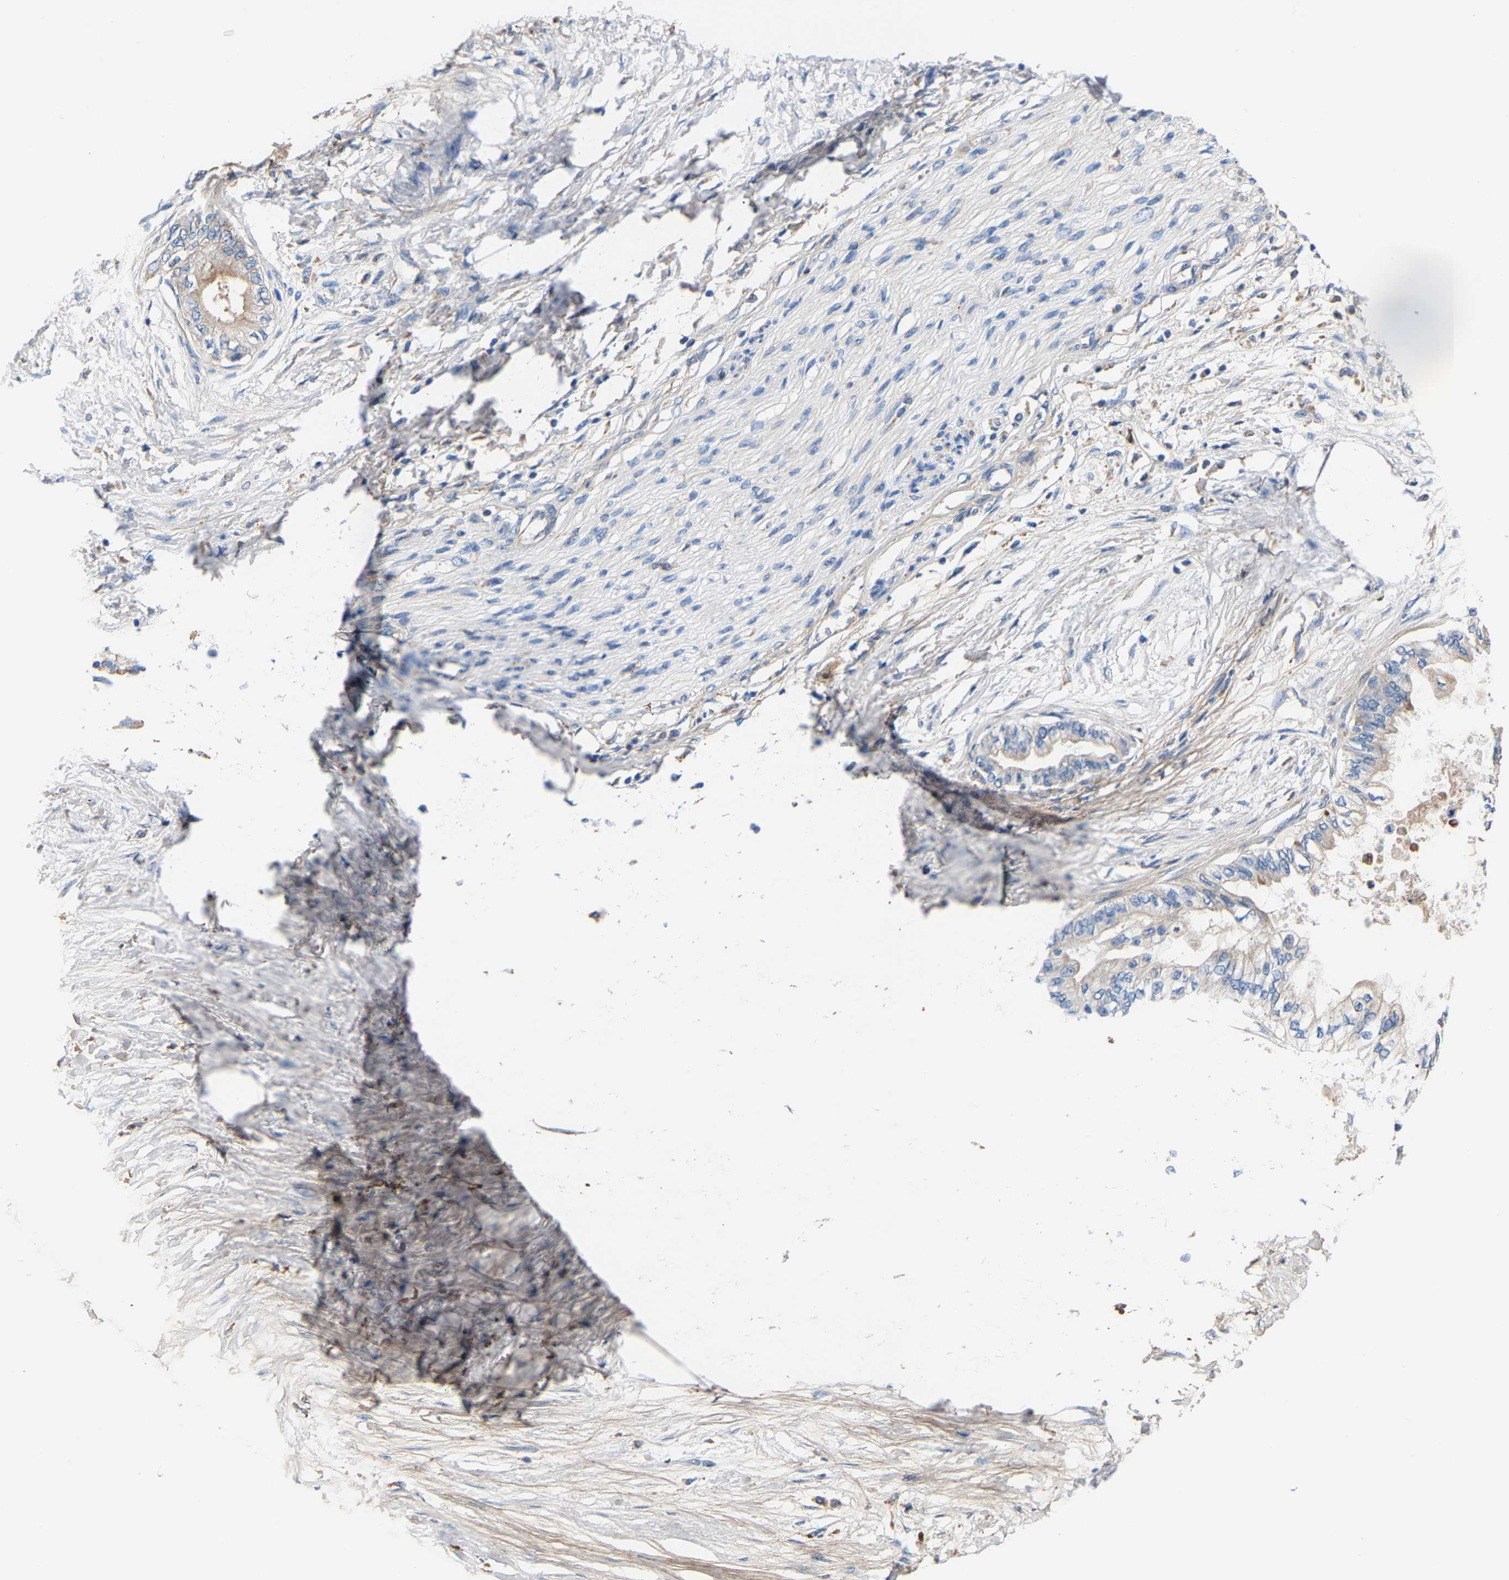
{"staining": {"intensity": "negative", "quantity": "none", "location": "none"}, "tissue": "pancreatic cancer", "cell_type": "Tumor cells", "image_type": "cancer", "snomed": [{"axis": "morphology", "description": "Normal tissue, NOS"}, {"axis": "morphology", "description": "Adenocarcinoma, NOS"}, {"axis": "topography", "description": "Pancreas"}, {"axis": "topography", "description": "Duodenum"}], "caption": "A micrograph of pancreatic cancer stained for a protein demonstrates no brown staining in tumor cells.", "gene": "CCDC171", "patient": {"sex": "female", "age": 60}}